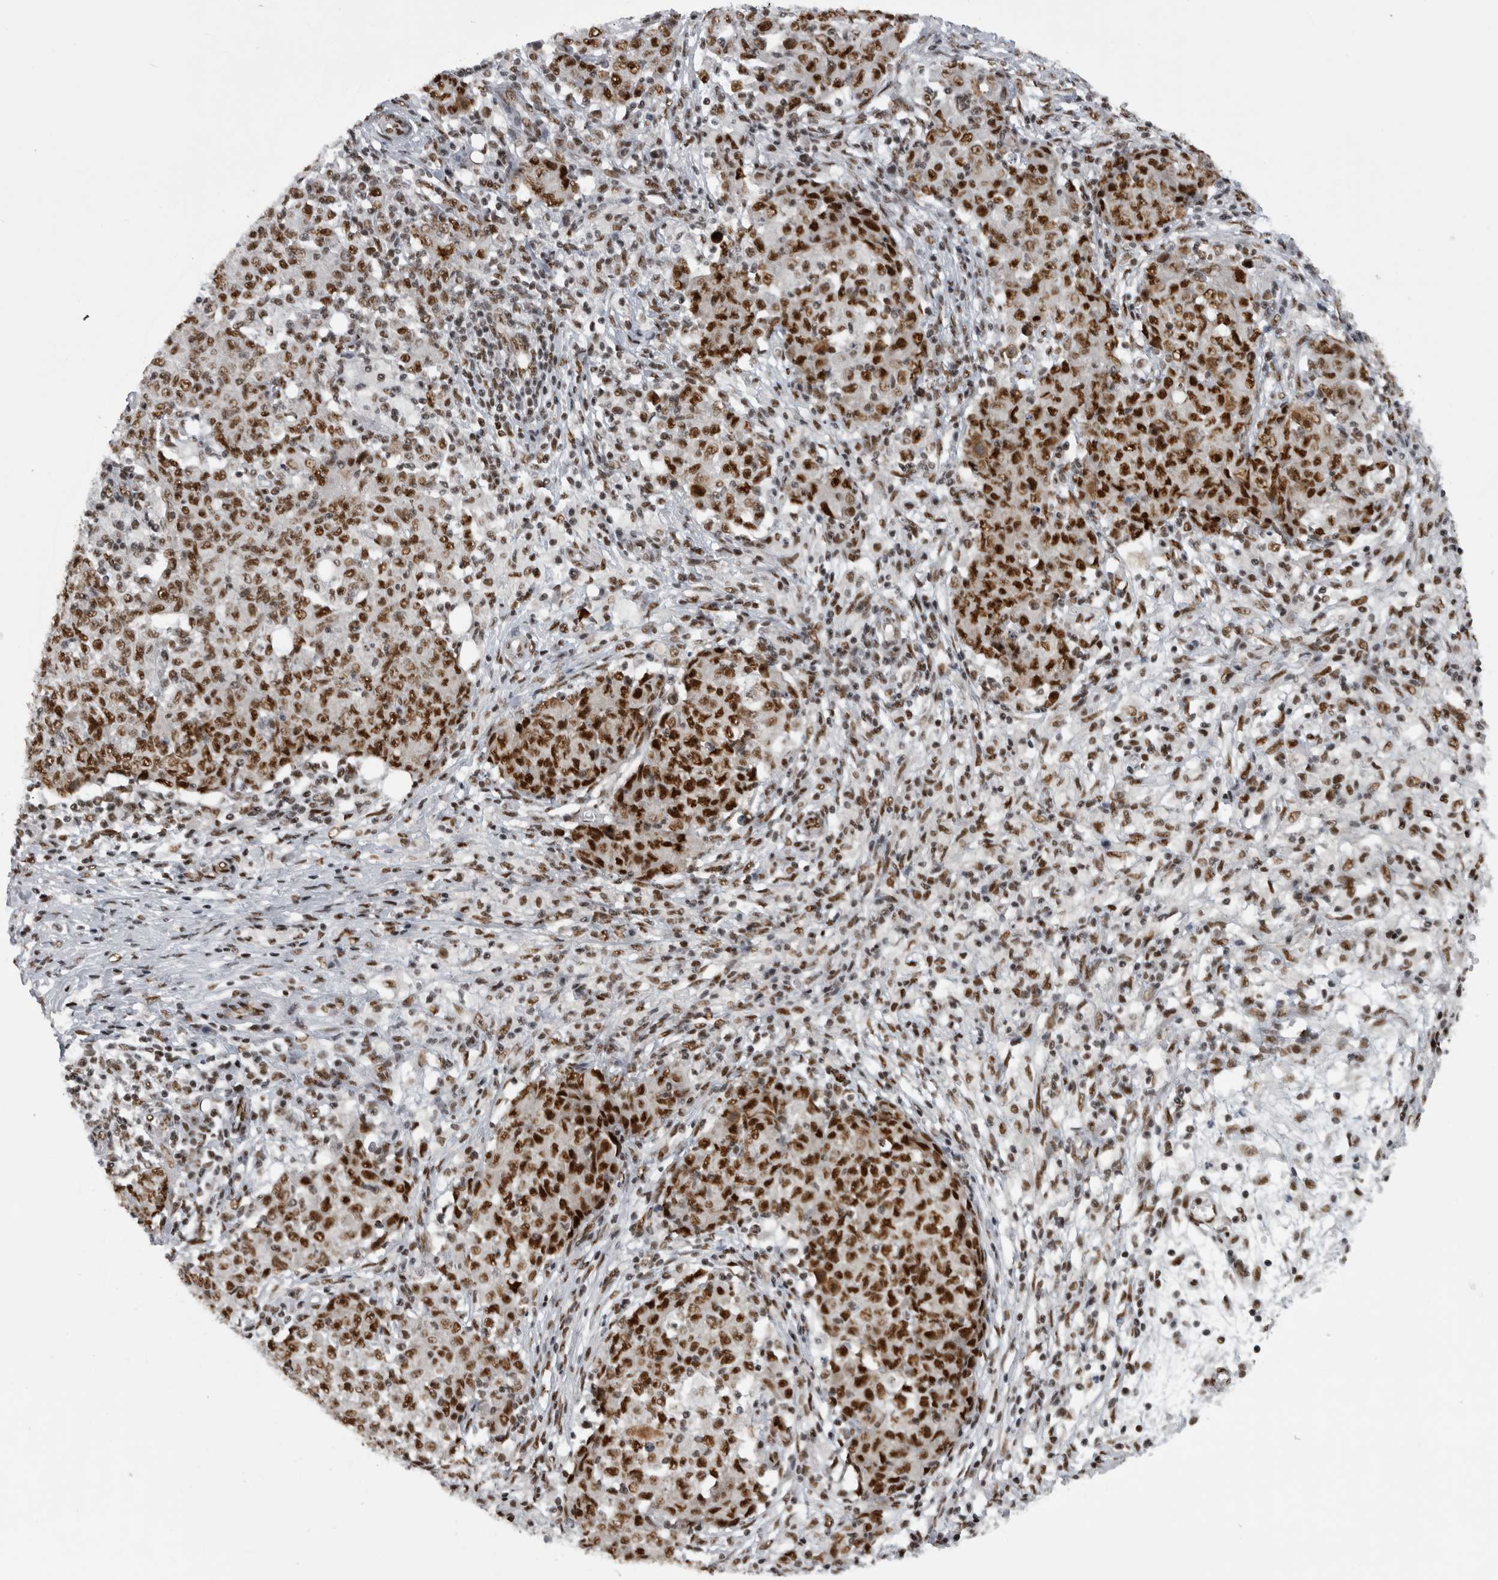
{"staining": {"intensity": "strong", "quantity": ">75%", "location": "nuclear"}, "tissue": "ovarian cancer", "cell_type": "Tumor cells", "image_type": "cancer", "snomed": [{"axis": "morphology", "description": "Carcinoma, endometroid"}, {"axis": "topography", "description": "Ovary"}], "caption": "The histopathology image exhibits a brown stain indicating the presence of a protein in the nuclear of tumor cells in ovarian cancer (endometroid carcinoma).", "gene": "ZSCAN2", "patient": {"sex": "female", "age": 42}}